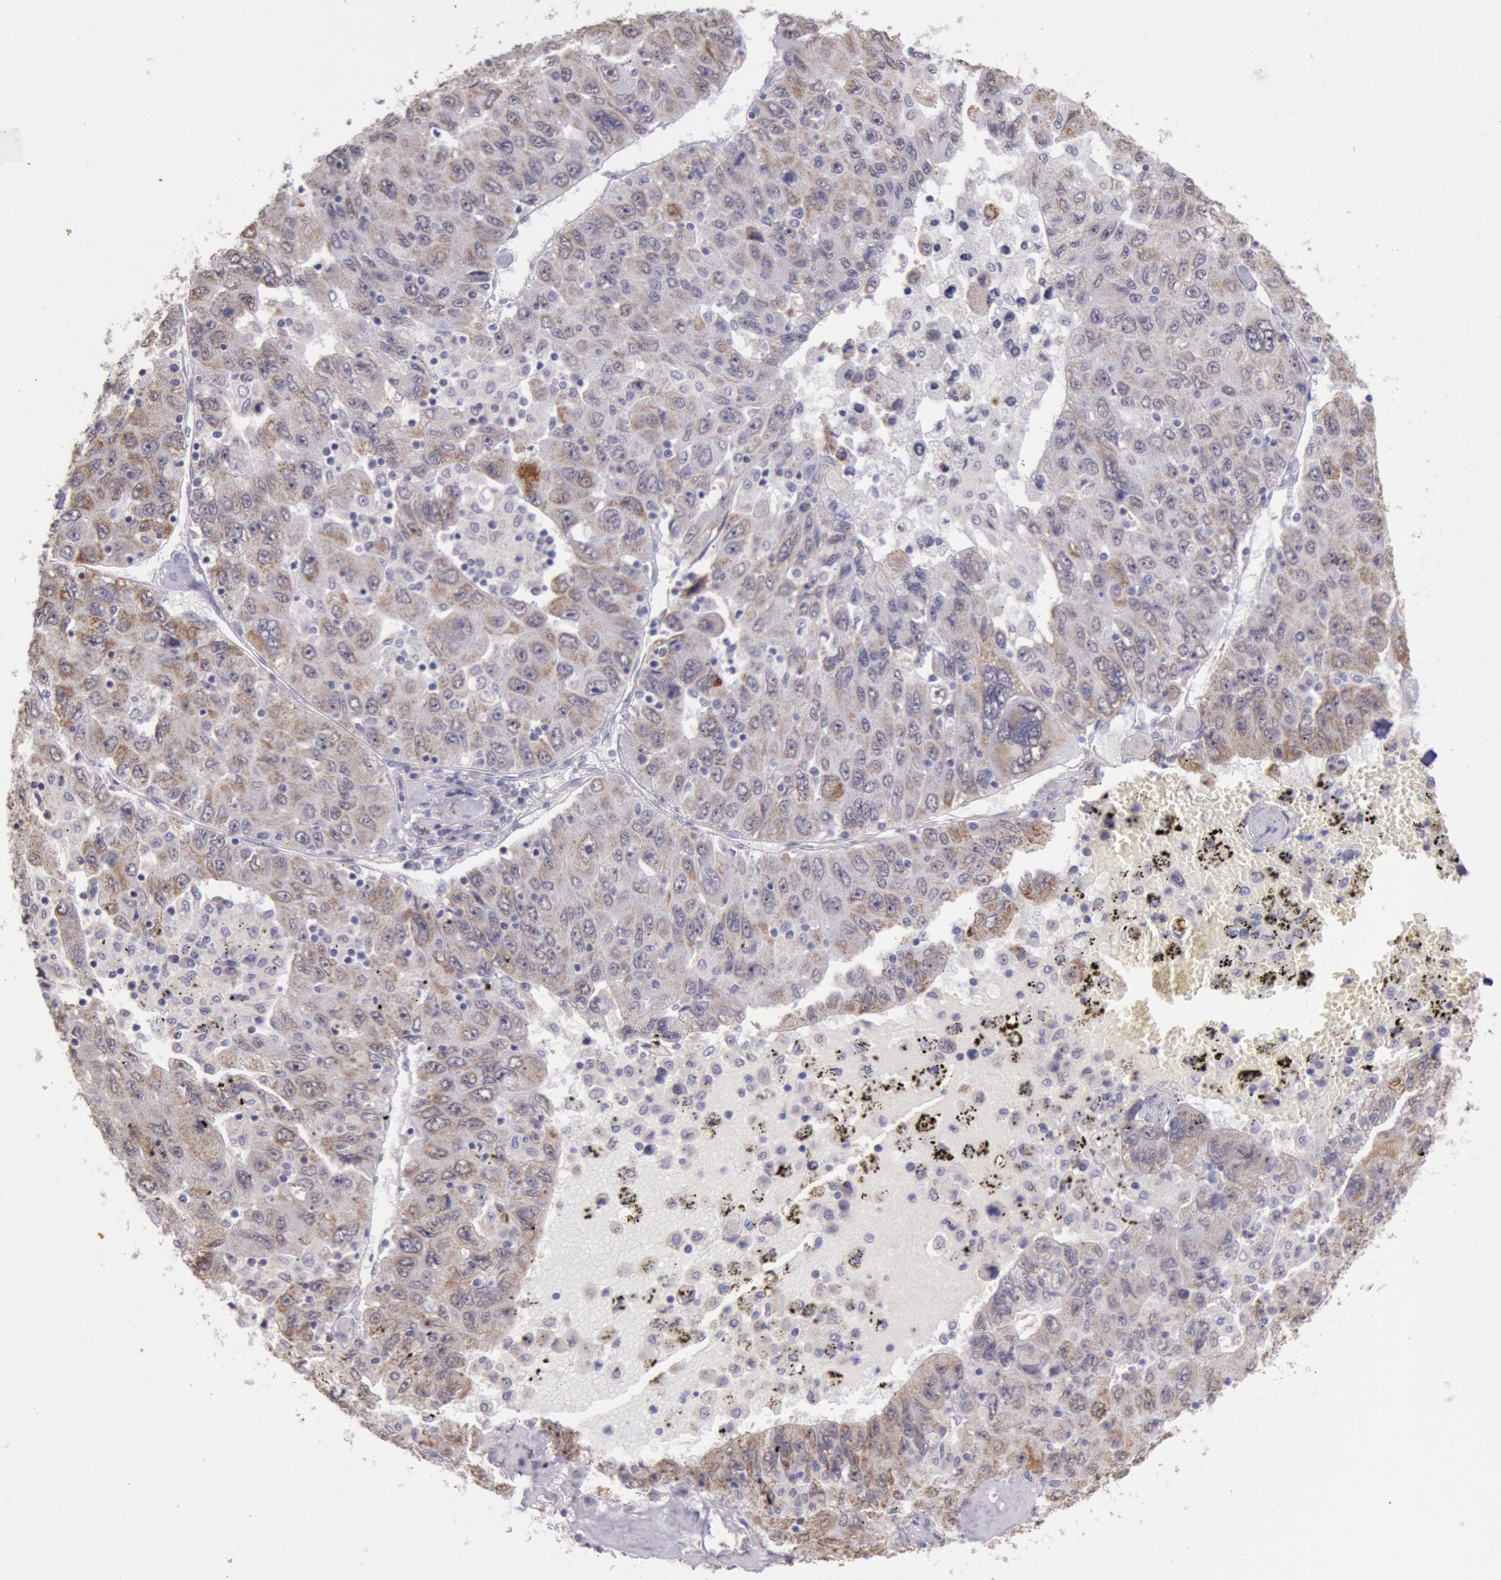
{"staining": {"intensity": "weak", "quantity": "25%-75%", "location": "cytoplasmic/membranous,nuclear"}, "tissue": "liver cancer", "cell_type": "Tumor cells", "image_type": "cancer", "snomed": [{"axis": "morphology", "description": "Carcinoma, Hepatocellular, NOS"}, {"axis": "topography", "description": "Liver"}], "caption": "IHC micrograph of liver cancer stained for a protein (brown), which demonstrates low levels of weak cytoplasmic/membranous and nuclear staining in about 25%-75% of tumor cells.", "gene": "FRMD6", "patient": {"sex": "male", "age": 49}}